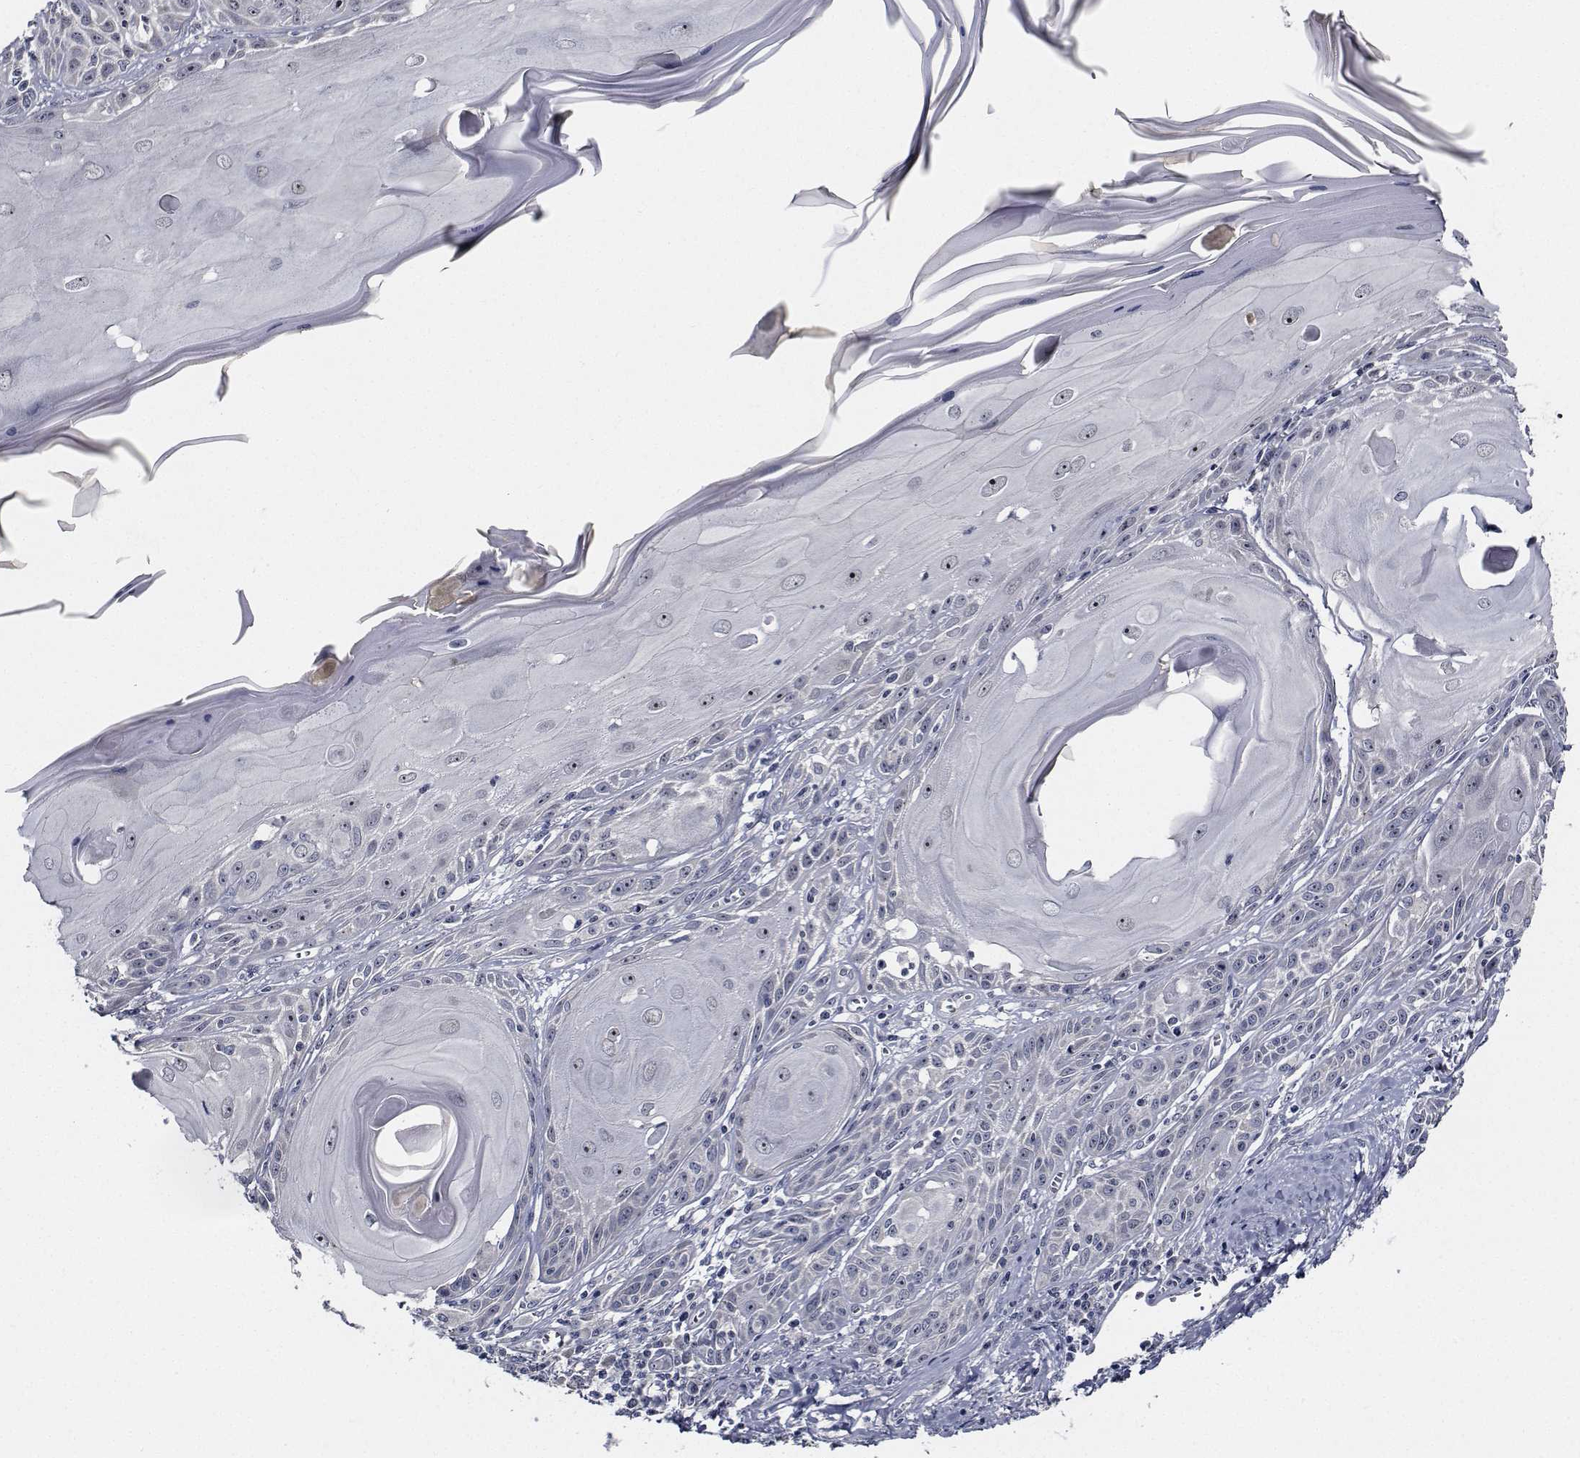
{"staining": {"intensity": "negative", "quantity": "none", "location": "none"}, "tissue": "skin cancer", "cell_type": "Tumor cells", "image_type": "cancer", "snomed": [{"axis": "morphology", "description": "Squamous cell carcinoma, NOS"}, {"axis": "topography", "description": "Skin"}, {"axis": "topography", "description": "Vulva"}], "caption": "This is an immunohistochemistry micrograph of human skin cancer. There is no positivity in tumor cells.", "gene": "NVL", "patient": {"sex": "female", "age": 85}}